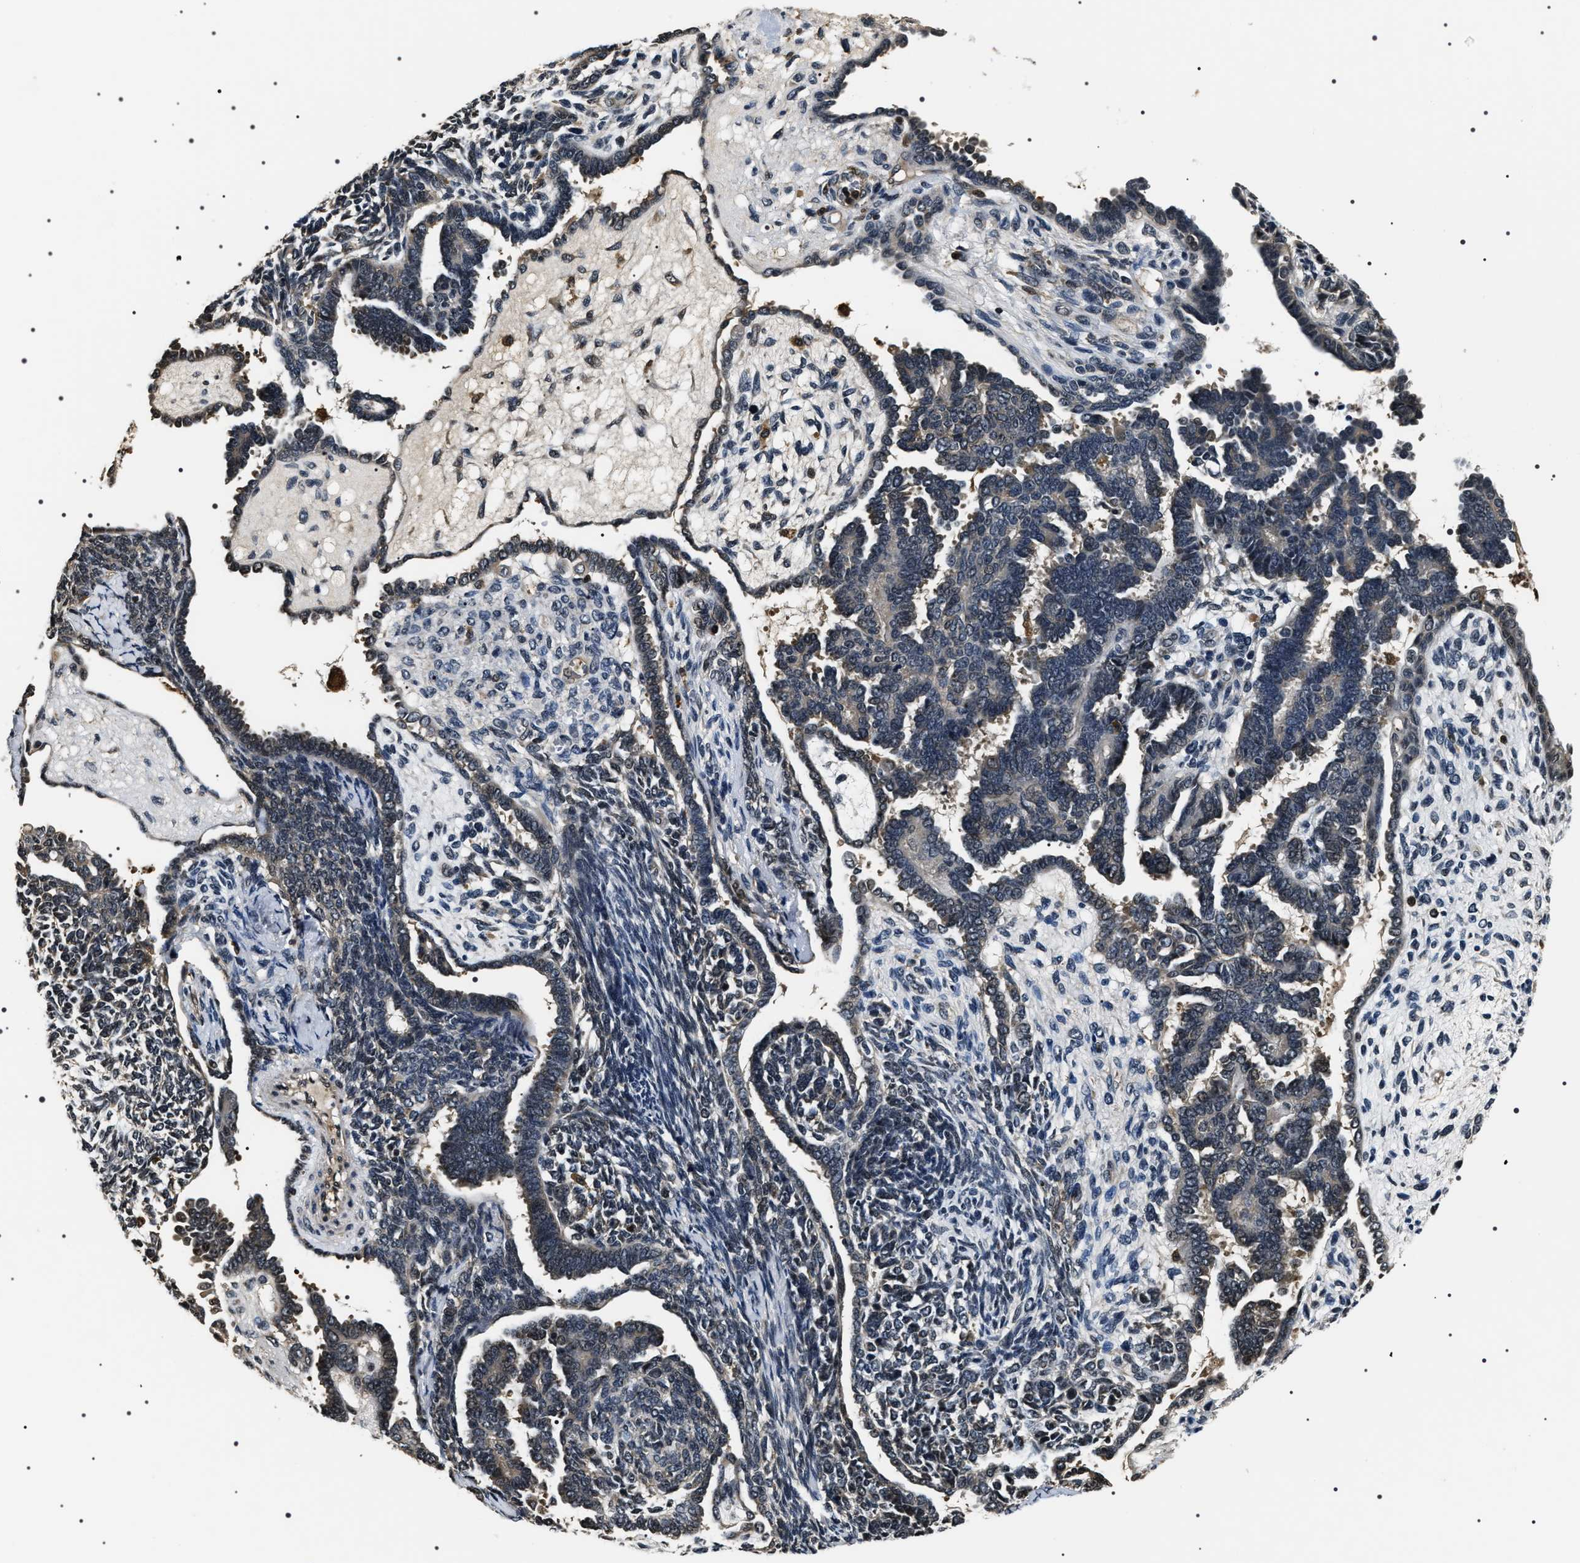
{"staining": {"intensity": "negative", "quantity": "none", "location": "none"}, "tissue": "endometrial cancer", "cell_type": "Tumor cells", "image_type": "cancer", "snomed": [{"axis": "morphology", "description": "Neoplasm, malignant, NOS"}, {"axis": "topography", "description": "Endometrium"}], "caption": "There is no significant expression in tumor cells of neoplasm (malignant) (endometrial).", "gene": "ARHGAP22", "patient": {"sex": "female", "age": 74}}